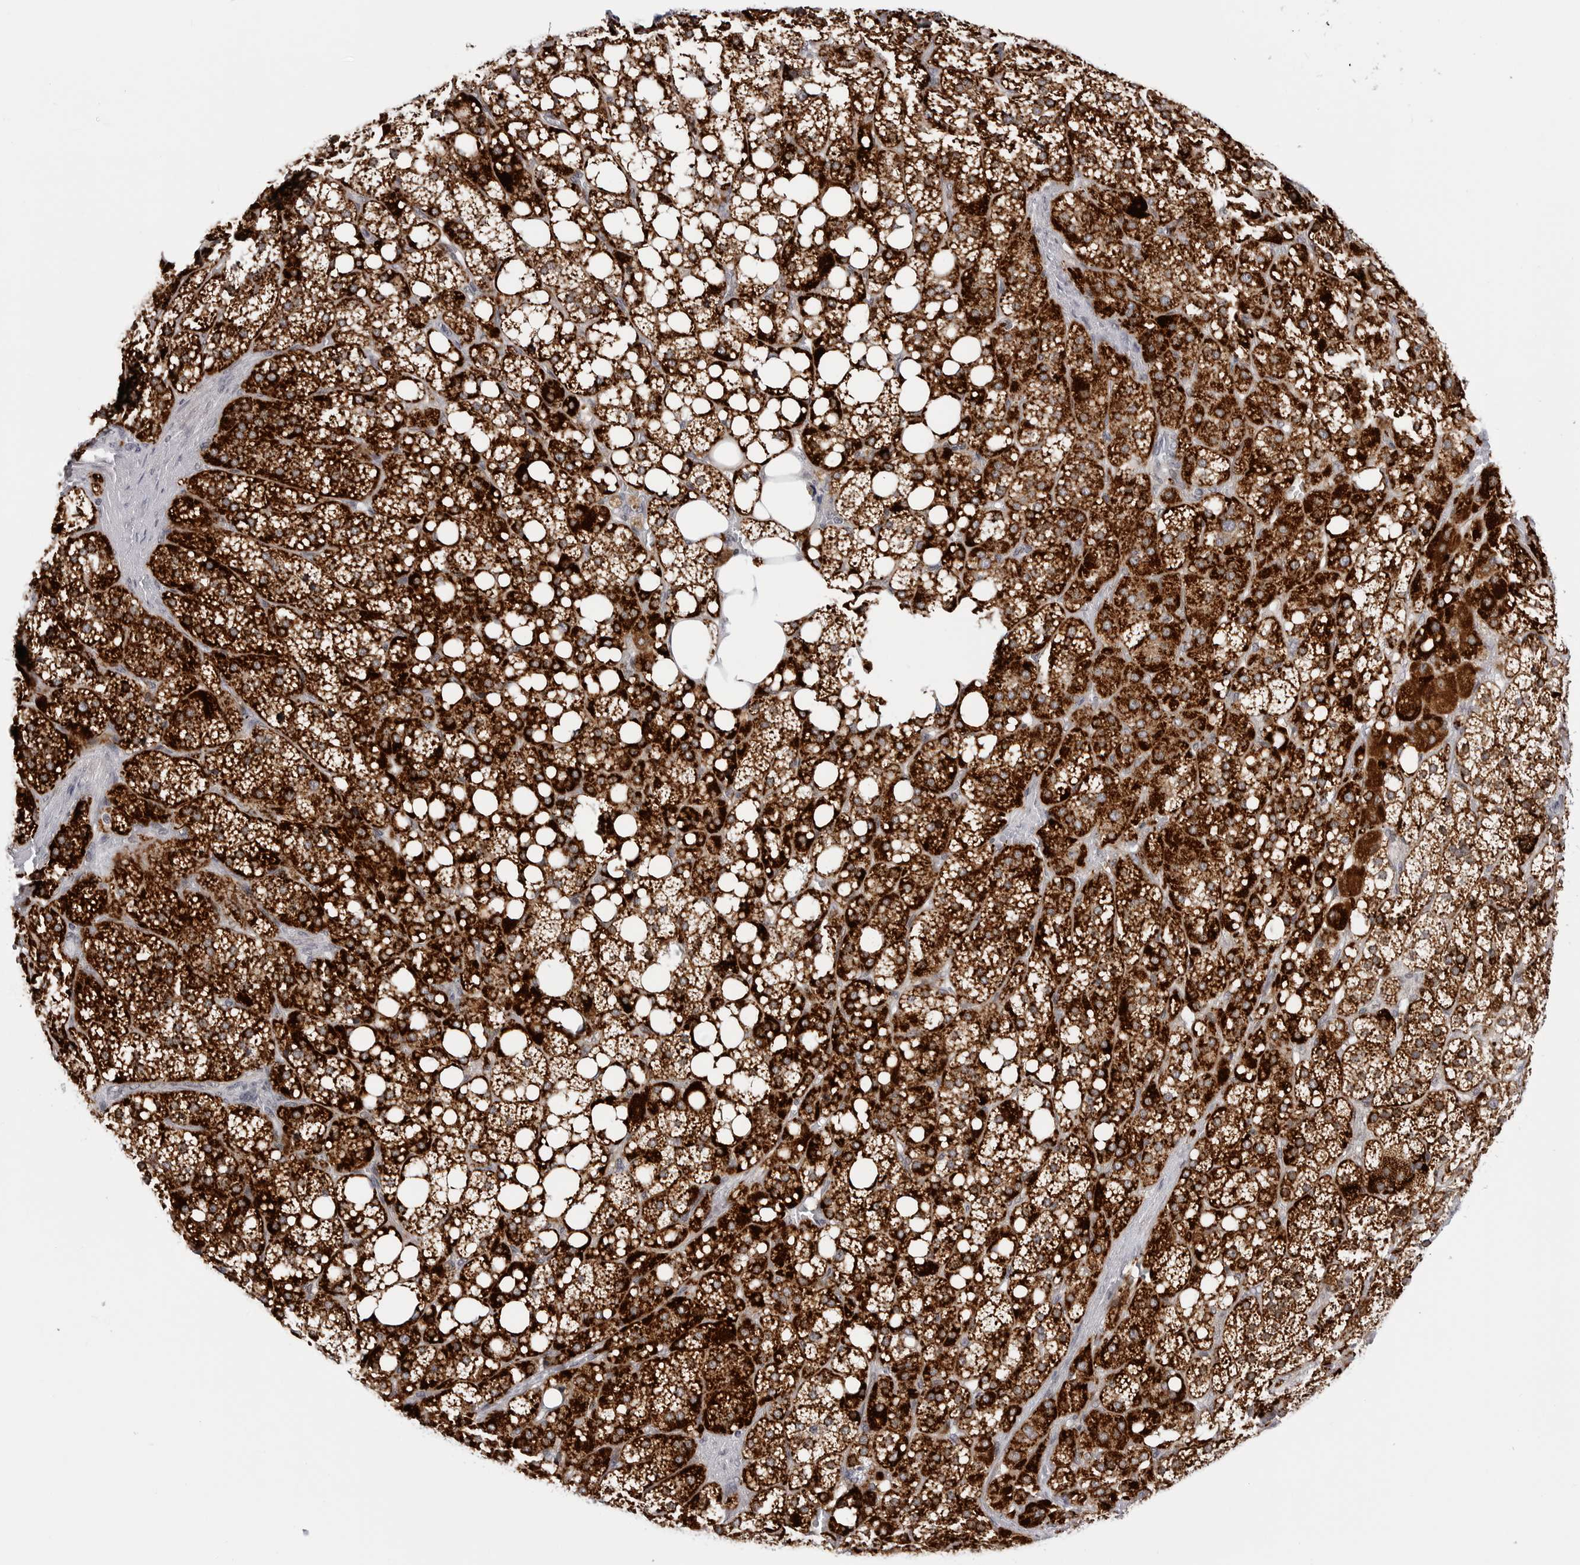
{"staining": {"intensity": "strong", "quantity": ">75%", "location": "cytoplasmic/membranous"}, "tissue": "adrenal gland", "cell_type": "Glandular cells", "image_type": "normal", "snomed": [{"axis": "morphology", "description": "Normal tissue, NOS"}, {"axis": "topography", "description": "Adrenal gland"}], "caption": "This photomicrograph displays immunohistochemistry (IHC) staining of unremarkable adrenal gland, with high strong cytoplasmic/membranous positivity in about >75% of glandular cells.", "gene": "CDK20", "patient": {"sex": "female", "age": 59}}